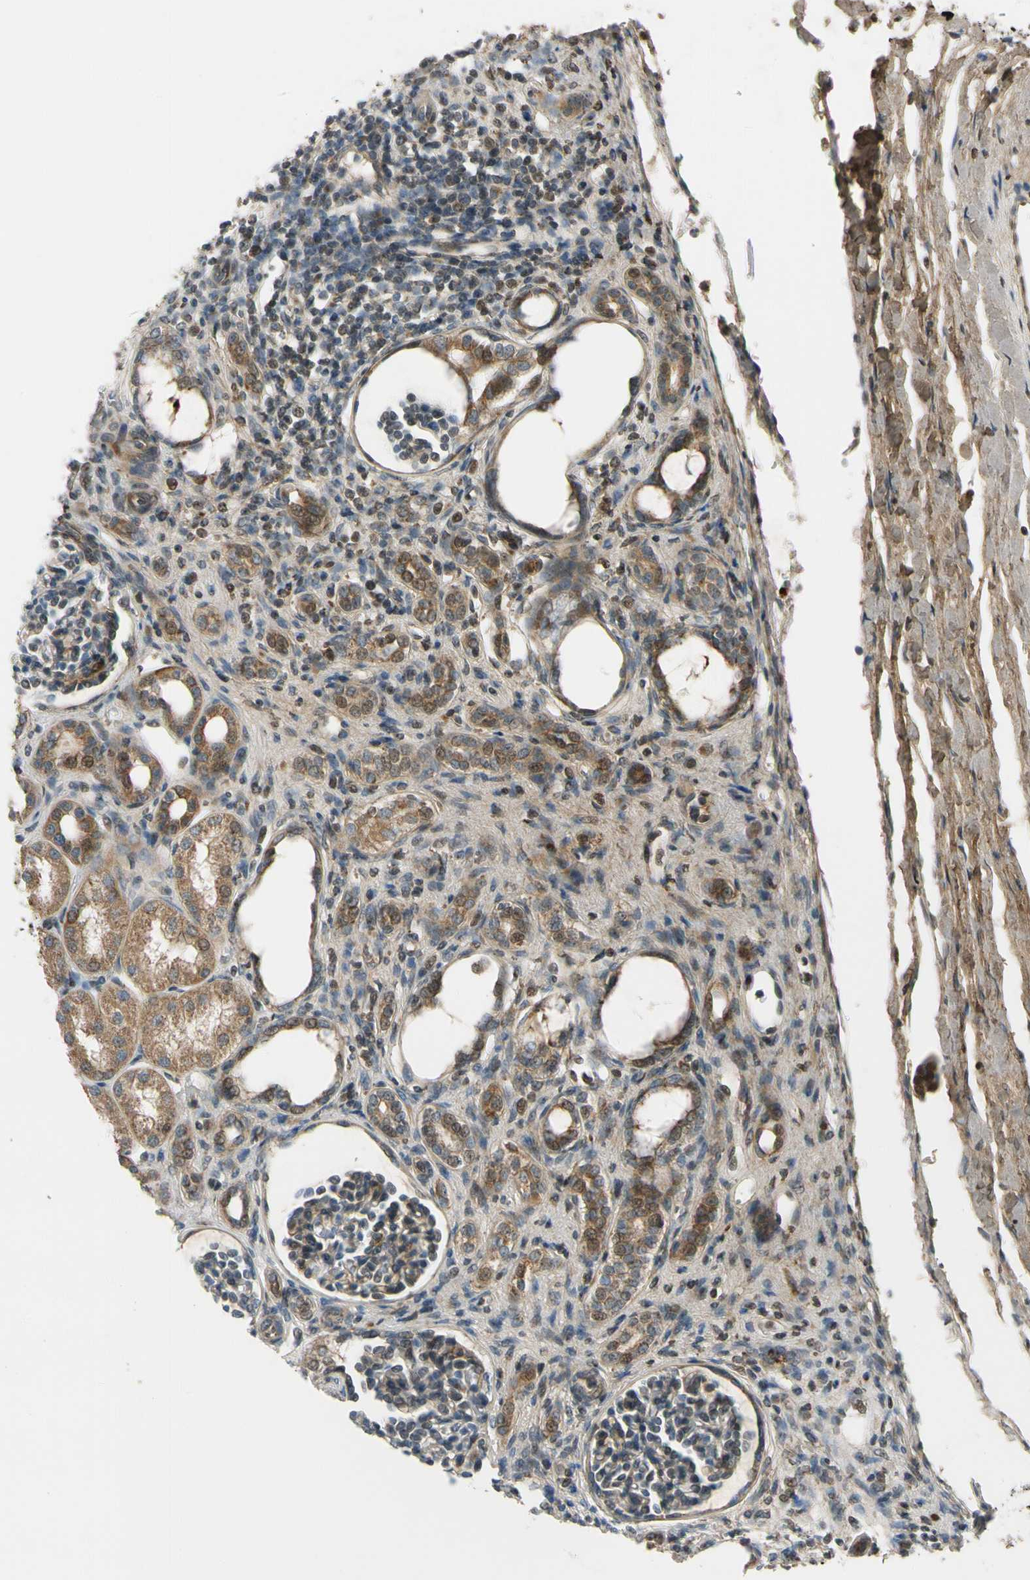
{"staining": {"intensity": "moderate", "quantity": ">75%", "location": "cytoplasmic/membranous"}, "tissue": "kidney", "cell_type": "Cells in glomeruli", "image_type": "normal", "snomed": [{"axis": "morphology", "description": "Normal tissue, NOS"}, {"axis": "topography", "description": "Kidney"}], "caption": "Cells in glomeruli exhibit medium levels of moderate cytoplasmic/membranous staining in about >75% of cells in benign human kidney. (DAB (3,3'-diaminobenzidine) IHC, brown staining for protein, blue staining for nuclei).", "gene": "MST1R", "patient": {"sex": "male", "age": 7}}